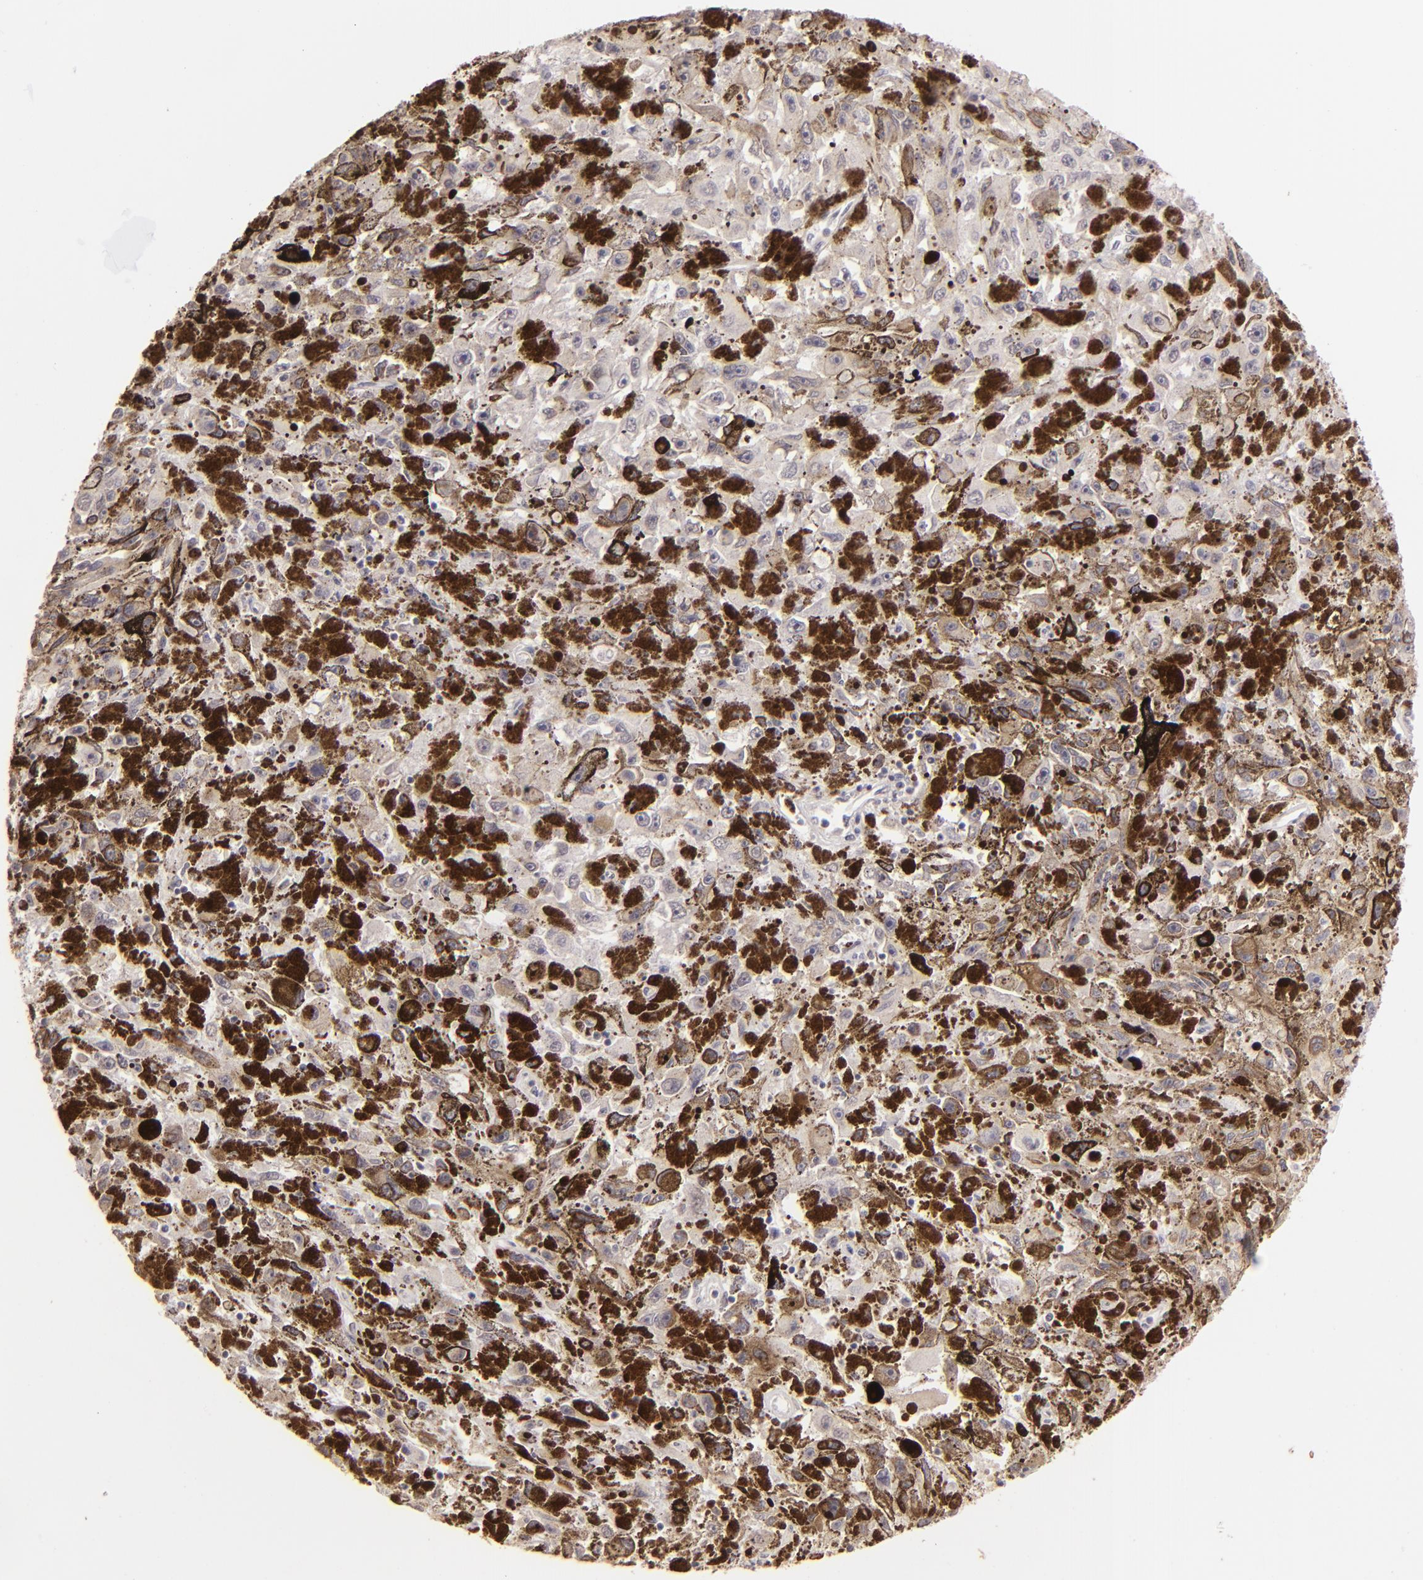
{"staining": {"intensity": "negative", "quantity": "none", "location": "none"}, "tissue": "melanoma", "cell_type": "Tumor cells", "image_type": "cancer", "snomed": [{"axis": "morphology", "description": "Malignant melanoma, NOS"}, {"axis": "topography", "description": "Skin"}], "caption": "Immunohistochemistry micrograph of human malignant melanoma stained for a protein (brown), which shows no staining in tumor cells.", "gene": "CLDN1", "patient": {"sex": "female", "age": 104}}